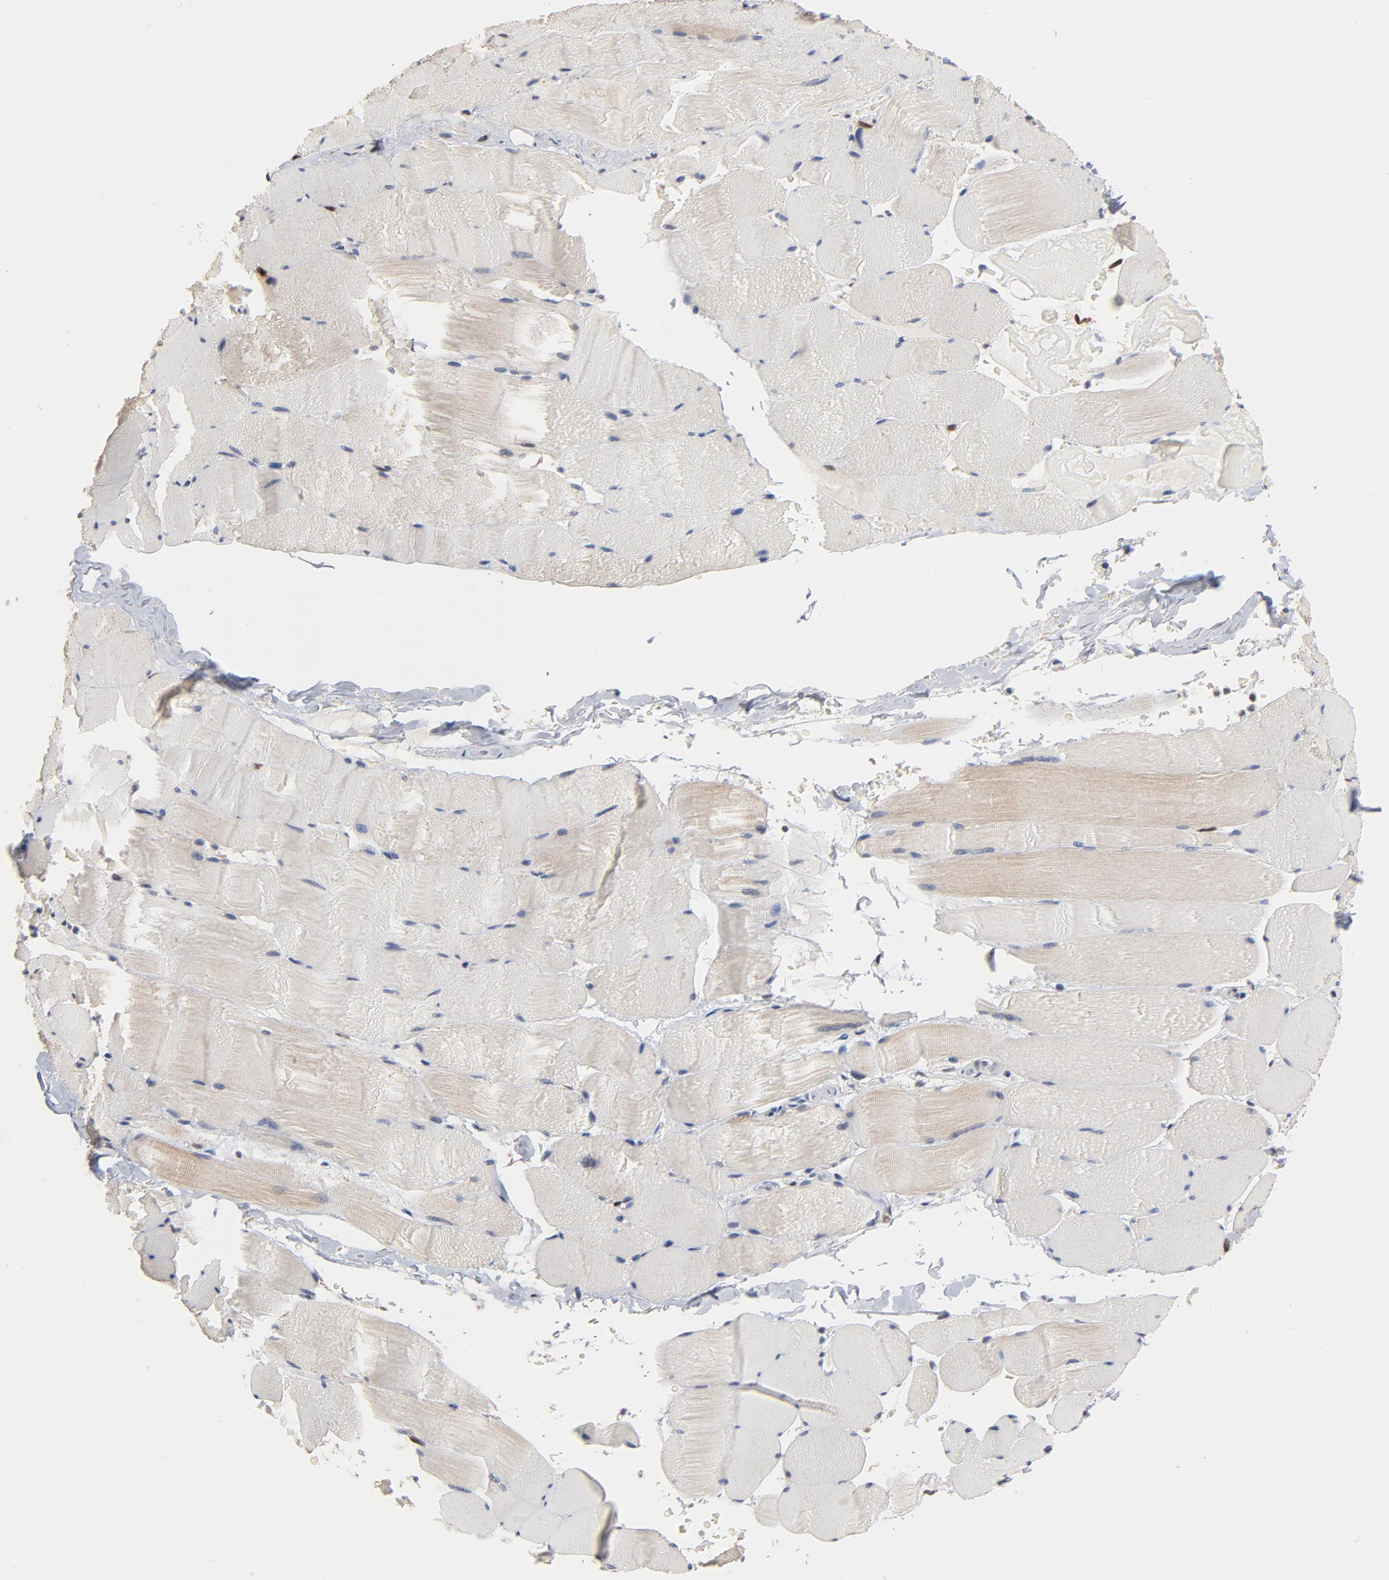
{"staining": {"intensity": "weak", "quantity": "25%-75%", "location": "cytoplasmic/membranous"}, "tissue": "skeletal muscle", "cell_type": "Myocytes", "image_type": "normal", "snomed": [{"axis": "morphology", "description": "Normal tissue, NOS"}, {"axis": "topography", "description": "Skeletal muscle"}], "caption": "The photomicrograph demonstrates a brown stain indicating the presence of a protein in the cytoplasmic/membranous of myocytes in skeletal muscle.", "gene": "MSL2", "patient": {"sex": "male", "age": 62}}